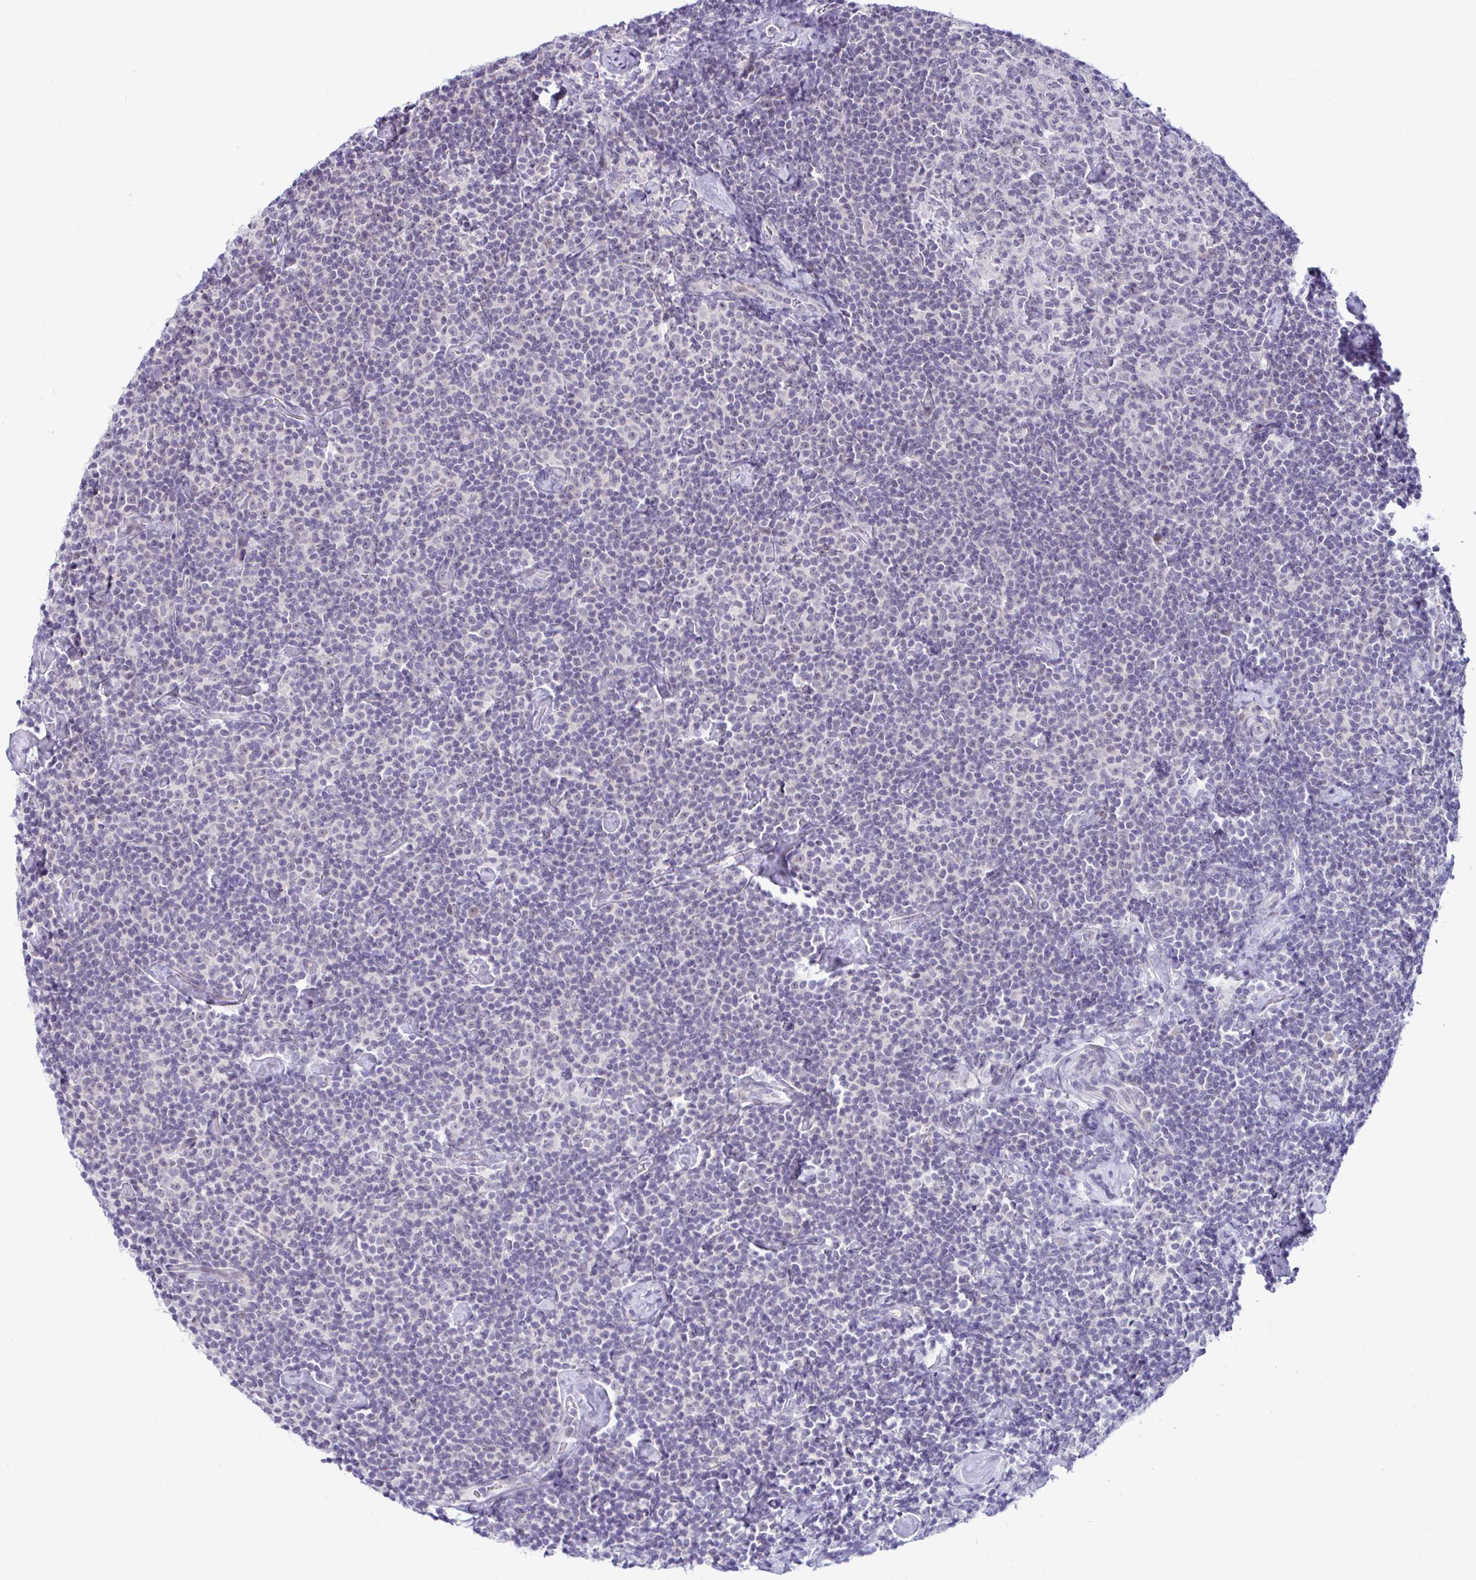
{"staining": {"intensity": "negative", "quantity": "none", "location": "none"}, "tissue": "lymphoma", "cell_type": "Tumor cells", "image_type": "cancer", "snomed": [{"axis": "morphology", "description": "Malignant lymphoma, non-Hodgkin's type, Low grade"}, {"axis": "topography", "description": "Lymph node"}], "caption": "The histopathology image reveals no significant staining in tumor cells of low-grade malignant lymphoma, non-Hodgkin's type. Nuclei are stained in blue.", "gene": "USP35", "patient": {"sex": "male", "age": 81}}